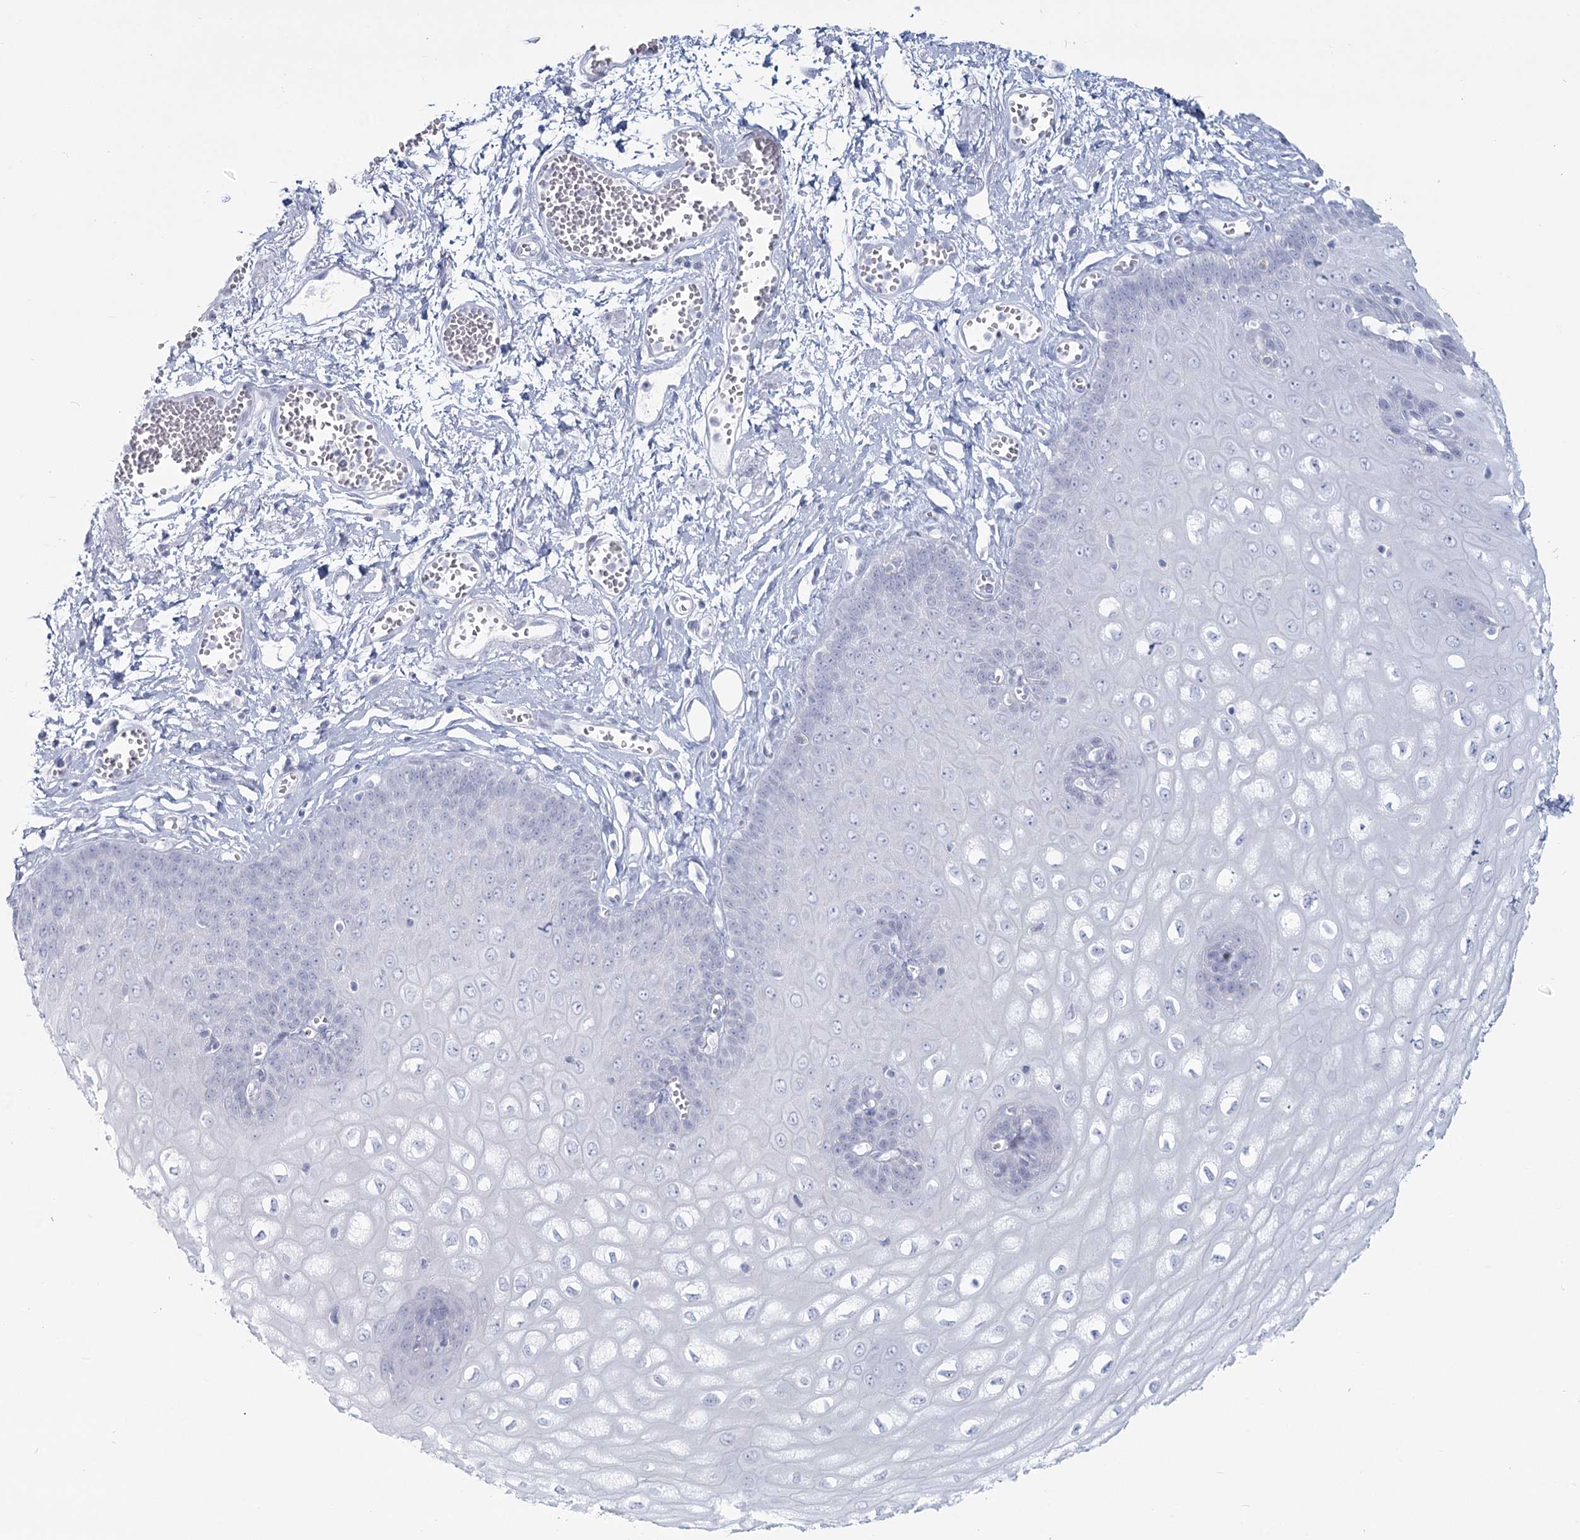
{"staining": {"intensity": "negative", "quantity": "none", "location": "none"}, "tissue": "esophagus", "cell_type": "Squamous epithelial cells", "image_type": "normal", "snomed": [{"axis": "morphology", "description": "Normal tissue, NOS"}, {"axis": "topography", "description": "Esophagus"}], "caption": "Immunohistochemistry photomicrograph of unremarkable esophagus: esophagus stained with DAB (3,3'-diaminobenzidine) demonstrates no significant protein staining in squamous epithelial cells. (DAB (3,3'-diaminobenzidine) immunohistochemistry, high magnification).", "gene": "SLC6A19", "patient": {"sex": "male", "age": 60}}